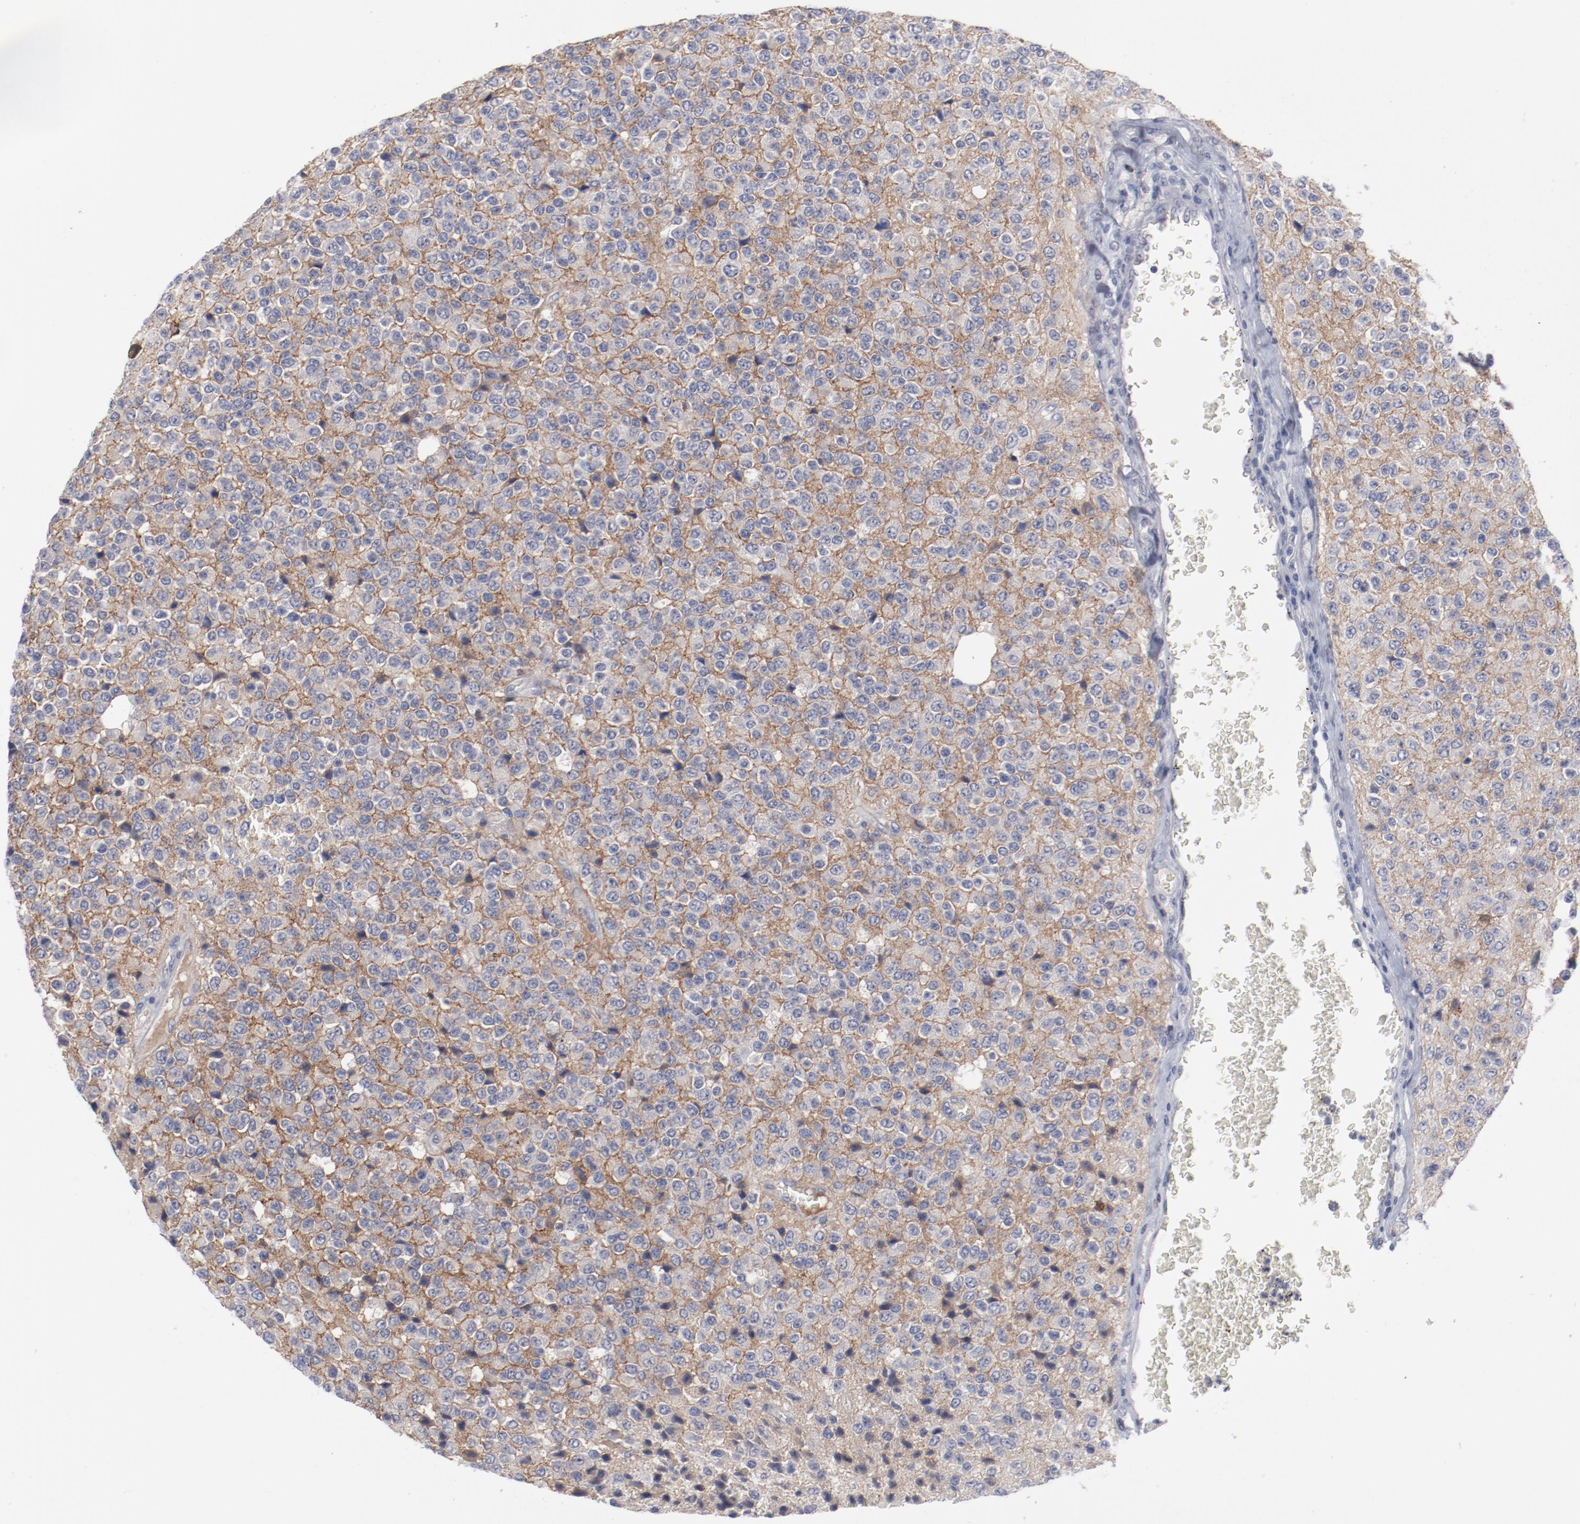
{"staining": {"intensity": "moderate", "quantity": ">75%", "location": "cytoplasmic/membranous"}, "tissue": "glioma", "cell_type": "Tumor cells", "image_type": "cancer", "snomed": [{"axis": "morphology", "description": "Glioma, malignant, High grade"}, {"axis": "topography", "description": "pancreas cauda"}], "caption": "There is medium levels of moderate cytoplasmic/membranous staining in tumor cells of high-grade glioma (malignant), as demonstrated by immunohistochemical staining (brown color).", "gene": "SH3BGR", "patient": {"sex": "male", "age": 60}}